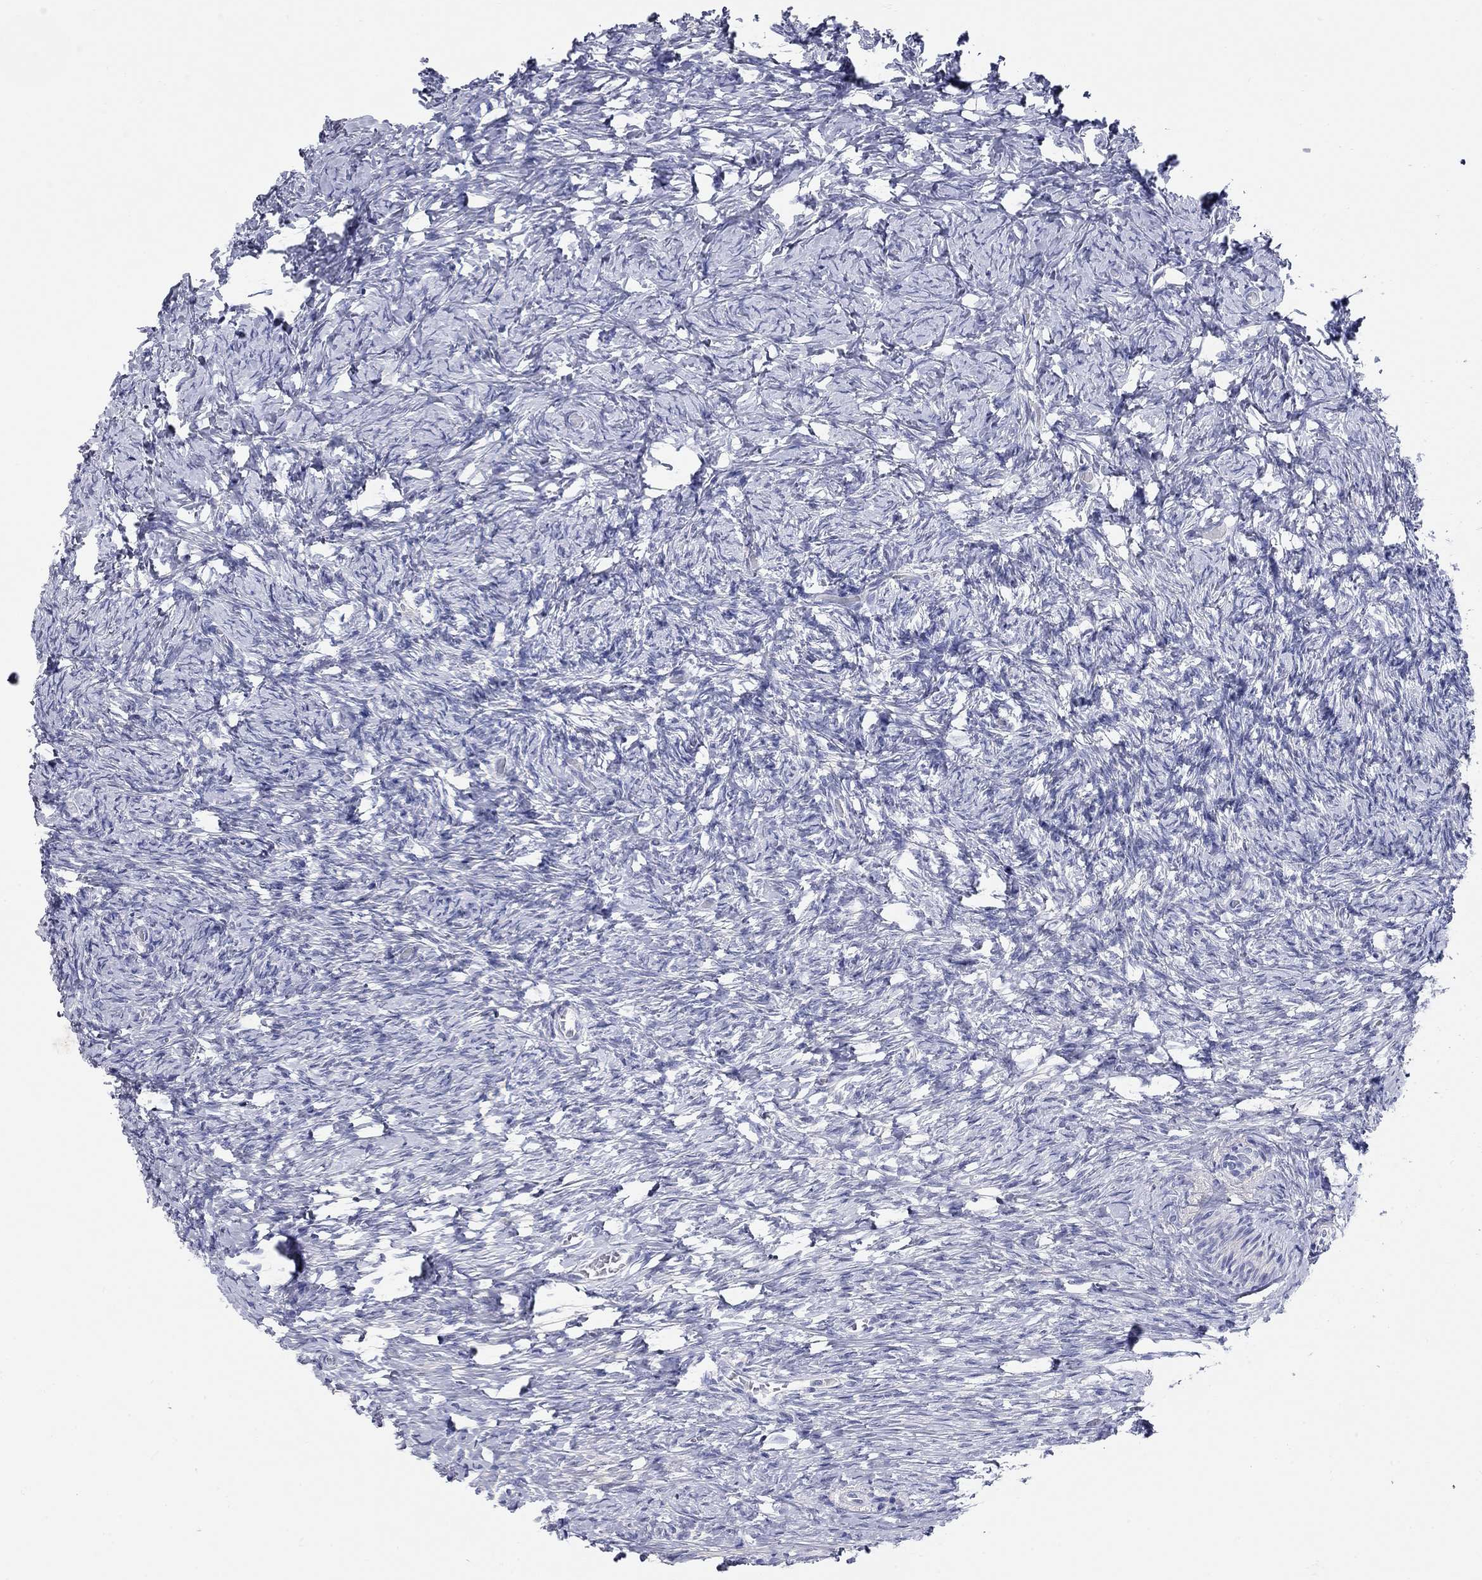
{"staining": {"intensity": "negative", "quantity": "none", "location": "none"}, "tissue": "ovary", "cell_type": "Ovarian stroma cells", "image_type": "normal", "snomed": [{"axis": "morphology", "description": "Normal tissue, NOS"}, {"axis": "topography", "description": "Ovary"}], "caption": "The immunohistochemistry histopathology image has no significant staining in ovarian stroma cells of ovary.", "gene": "WASF3", "patient": {"sex": "female", "age": 39}}